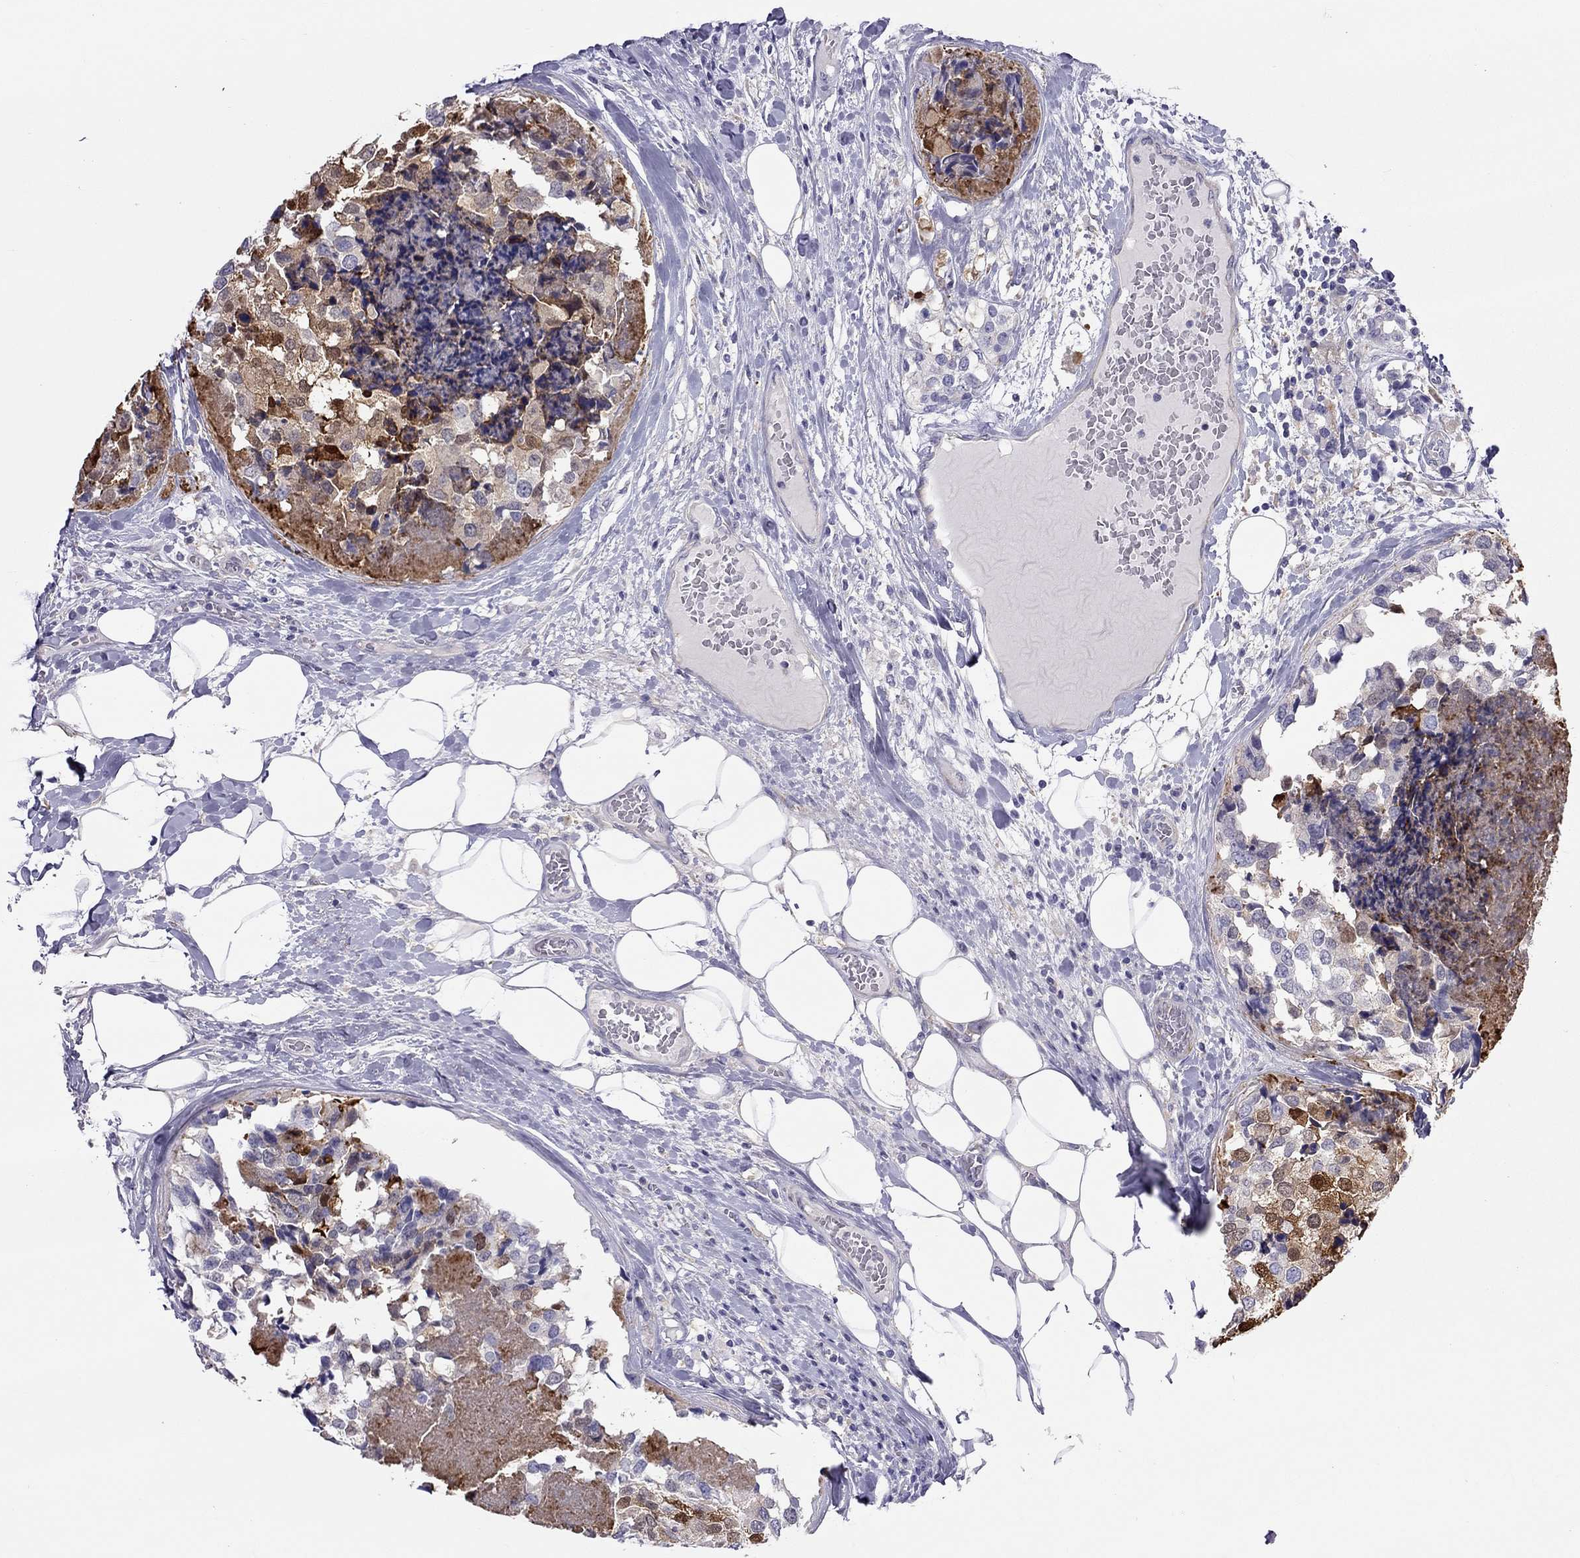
{"staining": {"intensity": "moderate", "quantity": "25%-75%", "location": "cytoplasmic/membranous"}, "tissue": "breast cancer", "cell_type": "Tumor cells", "image_type": "cancer", "snomed": [{"axis": "morphology", "description": "Lobular carcinoma"}, {"axis": "topography", "description": "Breast"}], "caption": "Brown immunohistochemical staining in human breast lobular carcinoma shows moderate cytoplasmic/membranous staining in about 25%-75% of tumor cells.", "gene": "ALOX15B", "patient": {"sex": "female", "age": 59}}